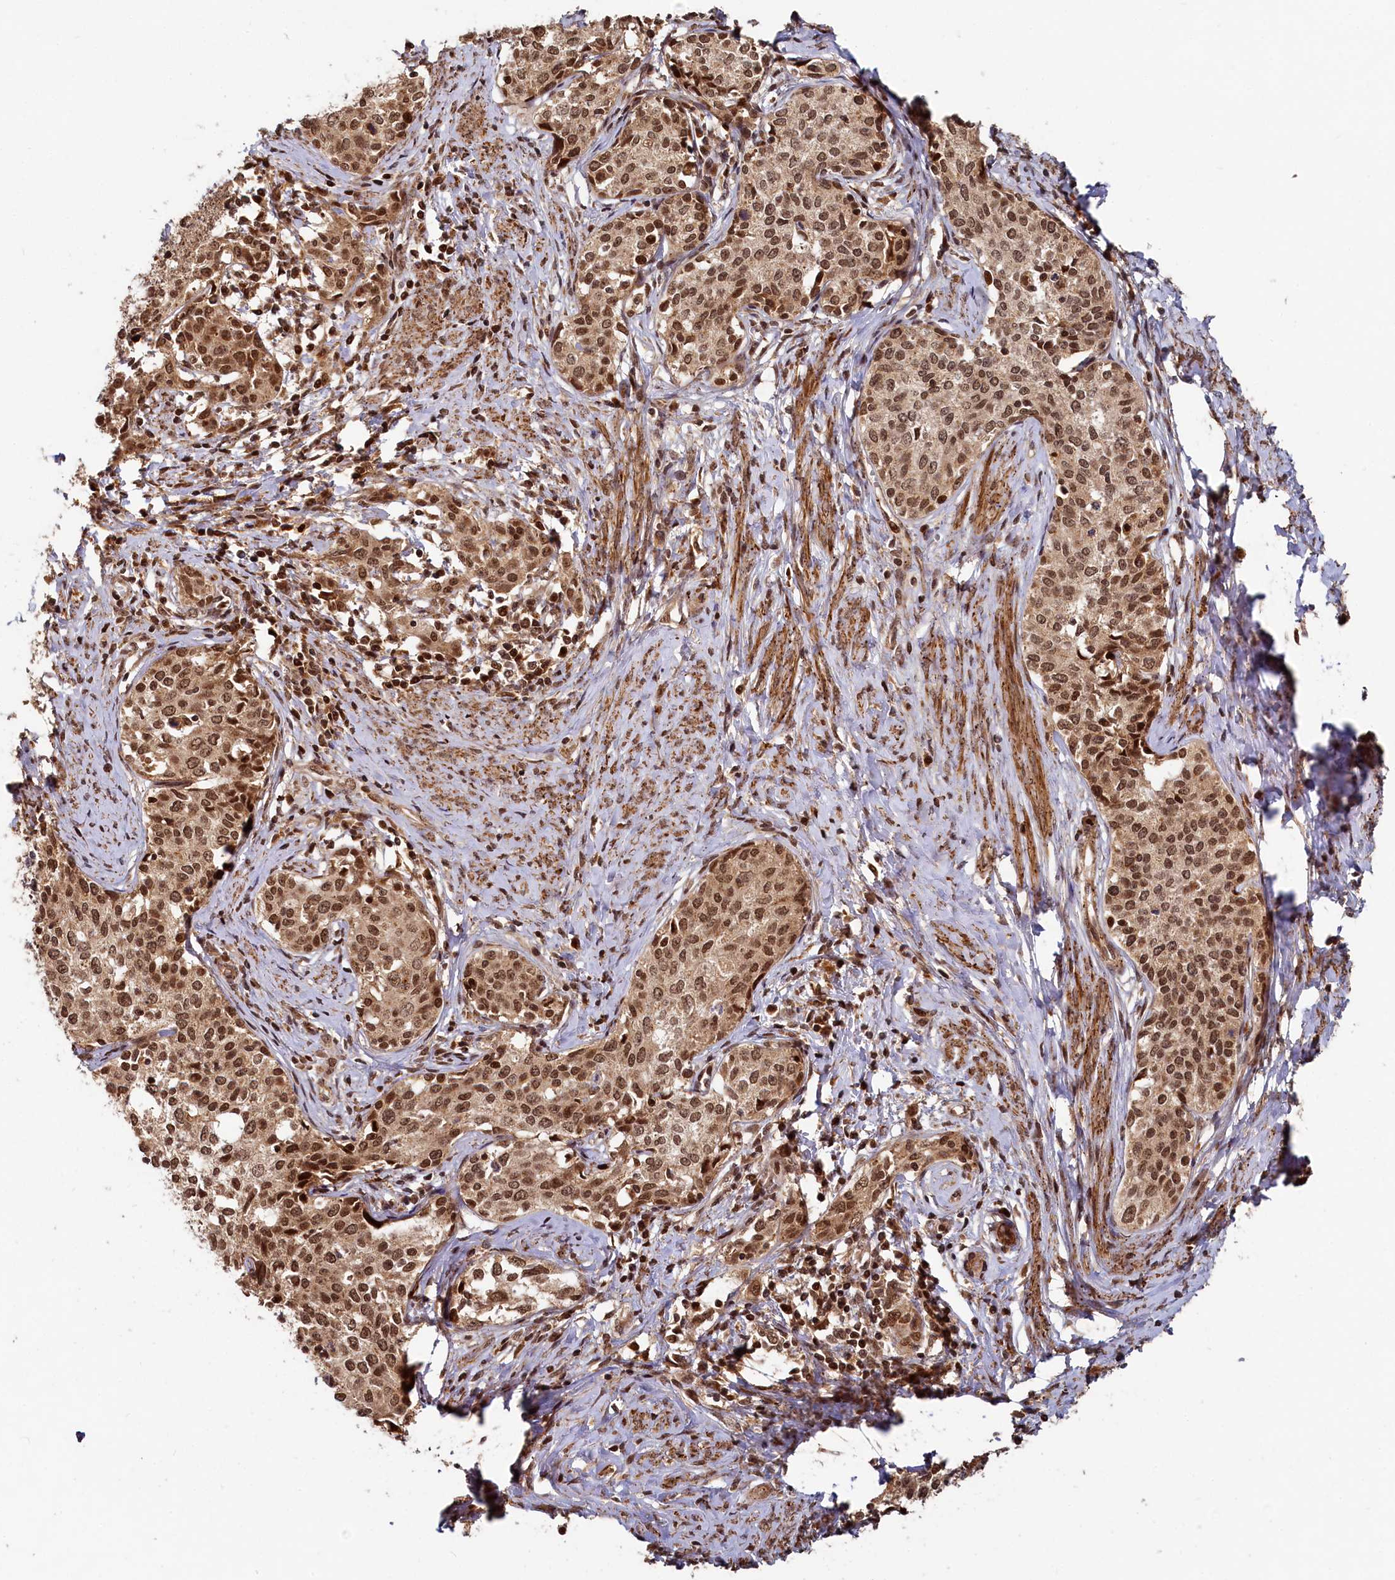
{"staining": {"intensity": "moderate", "quantity": ">75%", "location": "cytoplasmic/membranous,nuclear"}, "tissue": "cervical cancer", "cell_type": "Tumor cells", "image_type": "cancer", "snomed": [{"axis": "morphology", "description": "Squamous cell carcinoma, NOS"}, {"axis": "morphology", "description": "Adenocarcinoma, NOS"}, {"axis": "topography", "description": "Cervix"}], "caption": "A brown stain shows moderate cytoplasmic/membranous and nuclear positivity of a protein in cervical adenocarcinoma tumor cells.", "gene": "TRIM23", "patient": {"sex": "female", "age": 52}}